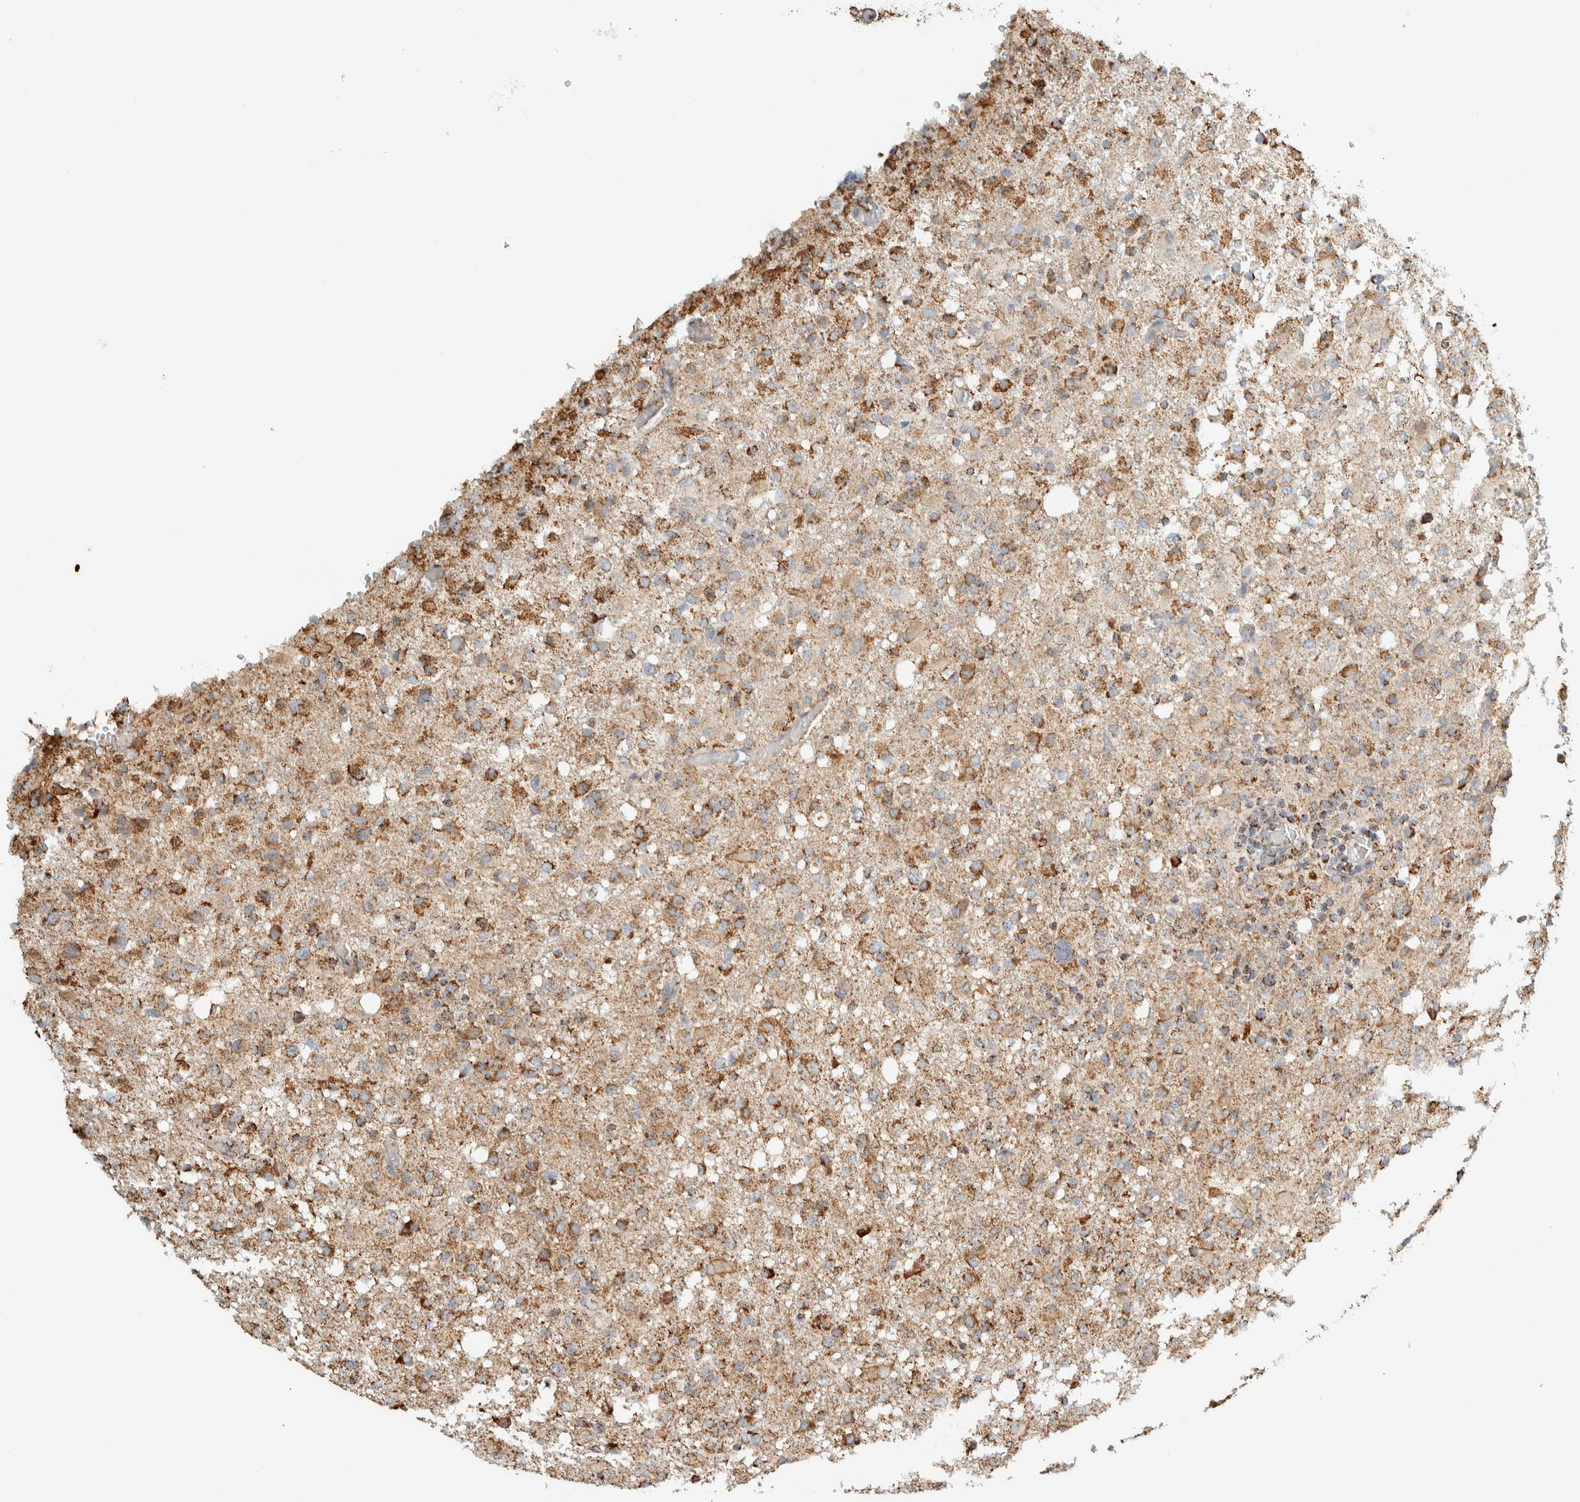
{"staining": {"intensity": "moderate", "quantity": ">75%", "location": "cytoplasmic/membranous"}, "tissue": "glioma", "cell_type": "Tumor cells", "image_type": "cancer", "snomed": [{"axis": "morphology", "description": "Glioma, malignant, High grade"}, {"axis": "topography", "description": "Brain"}], "caption": "Tumor cells demonstrate medium levels of moderate cytoplasmic/membranous expression in about >75% of cells in human glioma.", "gene": "ZNF454", "patient": {"sex": "female", "age": 57}}